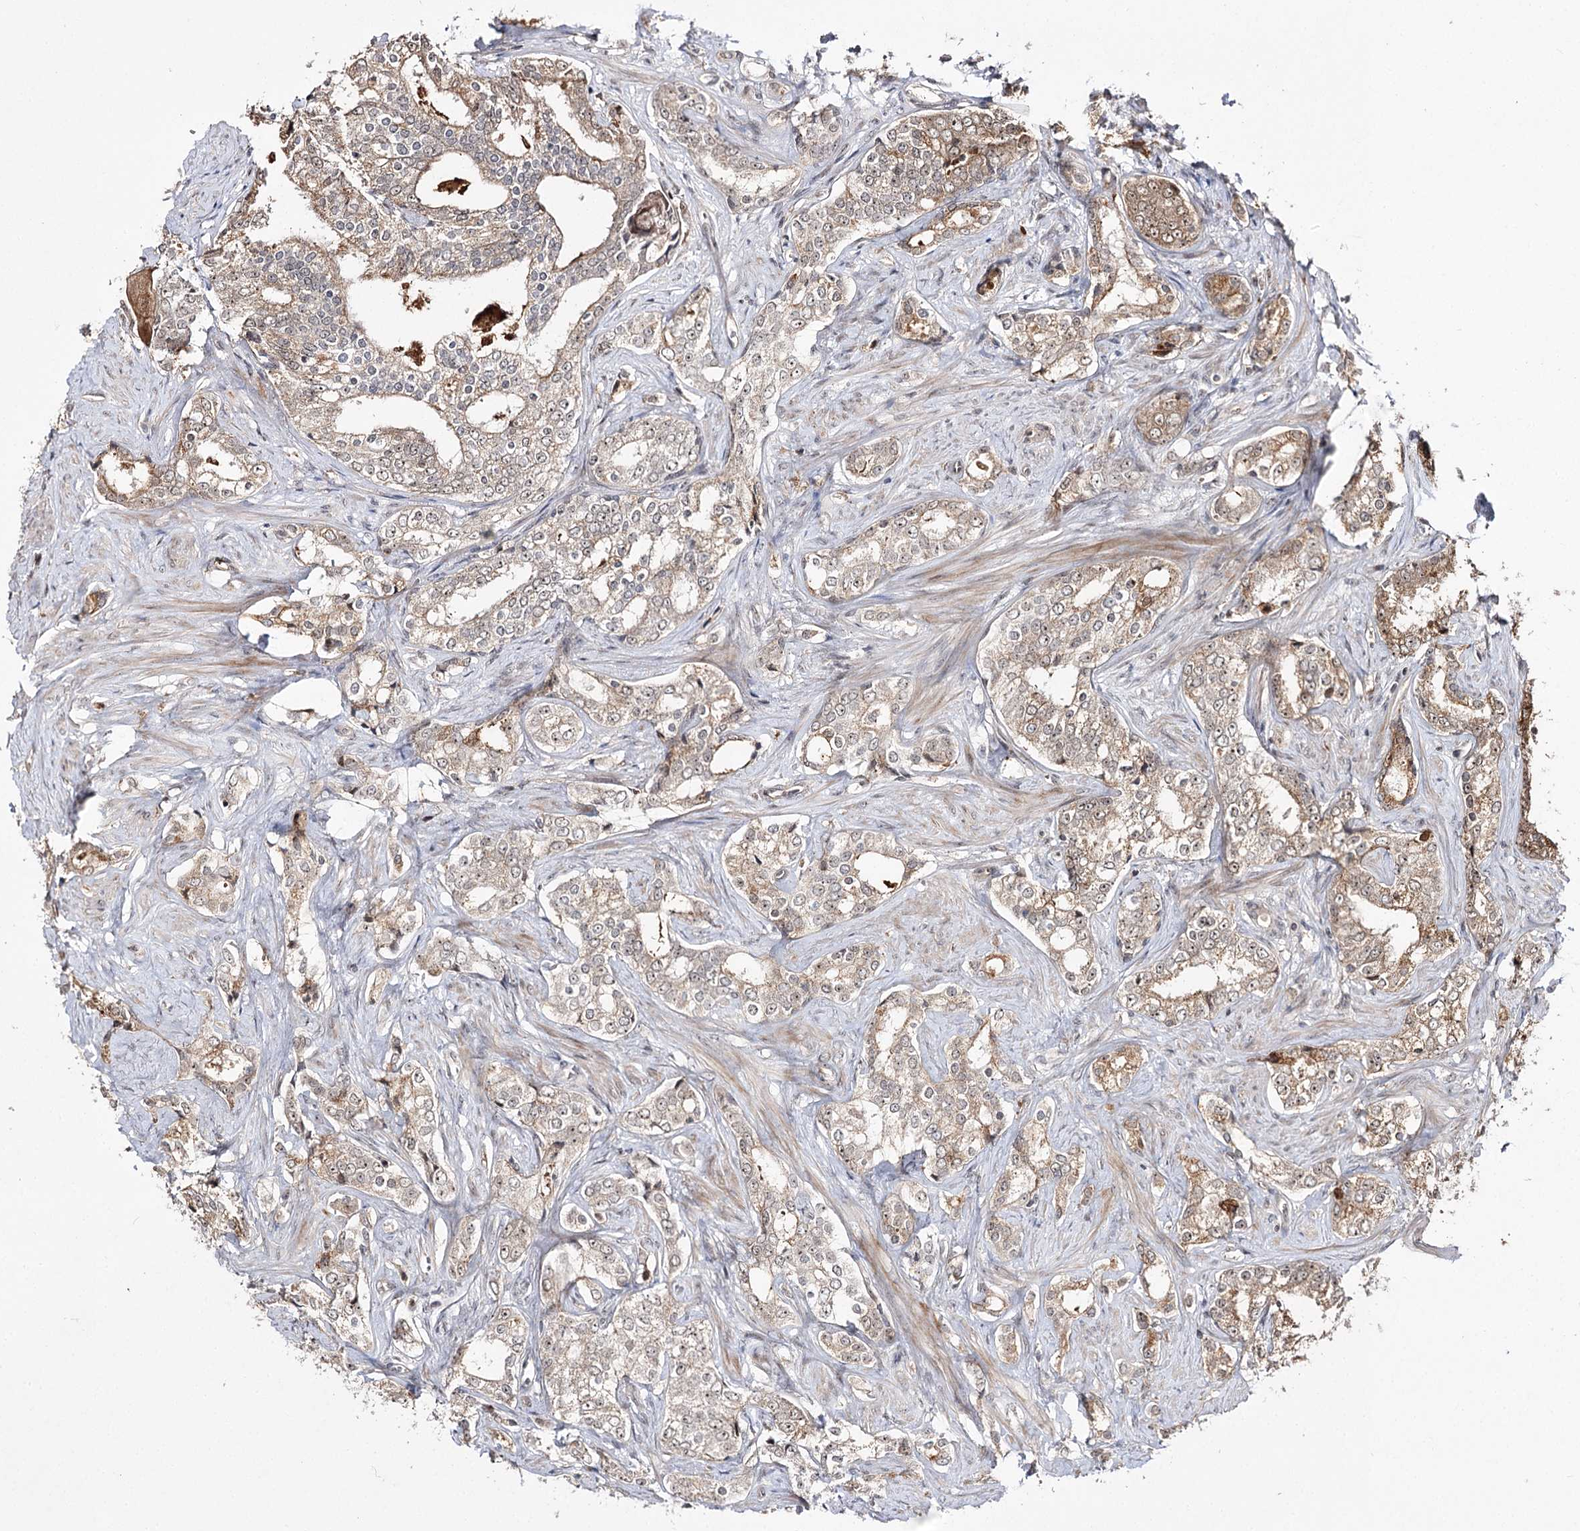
{"staining": {"intensity": "weak", "quantity": "25%-75%", "location": "cytoplasmic/membranous,nuclear"}, "tissue": "prostate cancer", "cell_type": "Tumor cells", "image_type": "cancer", "snomed": [{"axis": "morphology", "description": "Adenocarcinoma, High grade"}, {"axis": "topography", "description": "Prostate"}], "caption": "Prostate cancer stained with a protein marker demonstrates weak staining in tumor cells.", "gene": "RRP9", "patient": {"sex": "male", "age": 66}}